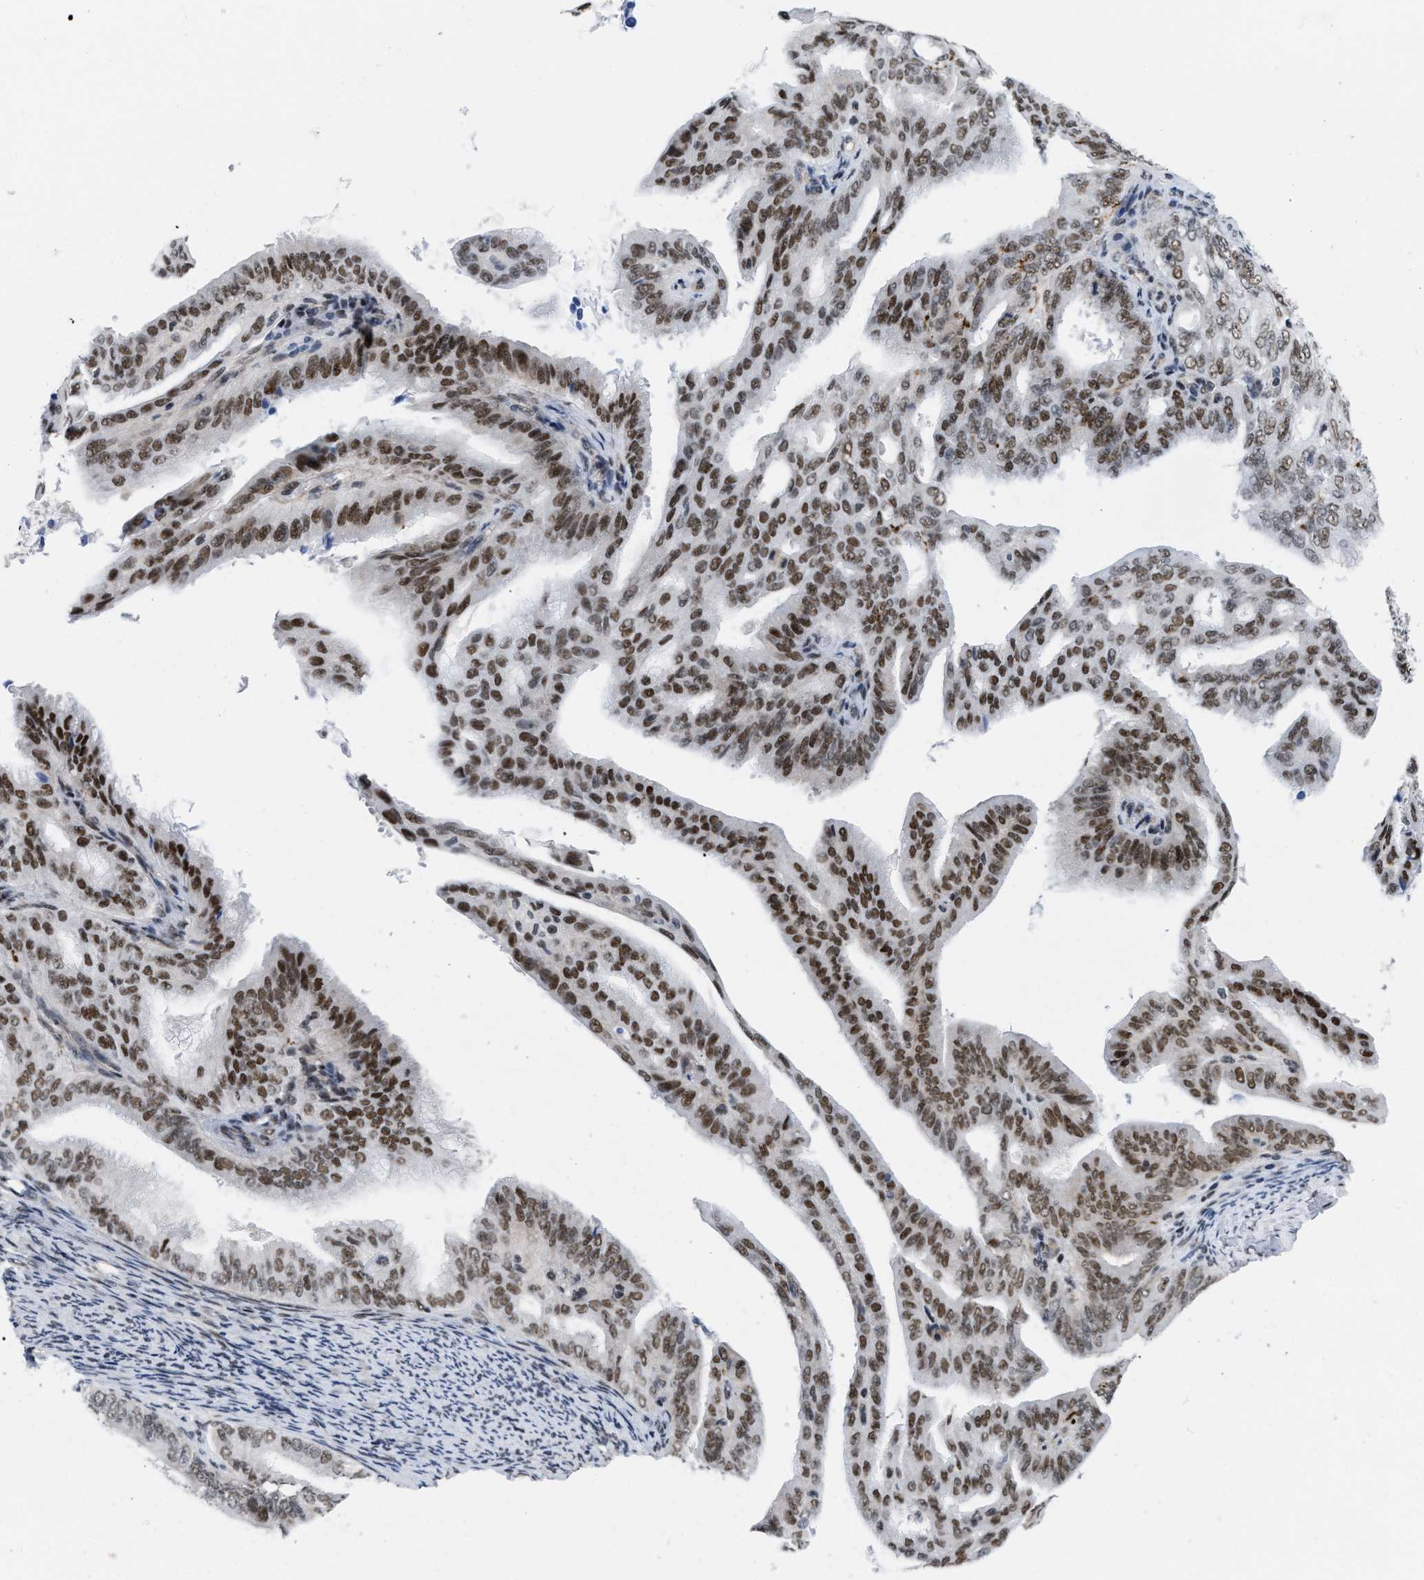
{"staining": {"intensity": "strong", "quantity": ">75%", "location": "nuclear"}, "tissue": "endometrial cancer", "cell_type": "Tumor cells", "image_type": "cancer", "snomed": [{"axis": "morphology", "description": "Adenocarcinoma, NOS"}, {"axis": "topography", "description": "Endometrium"}], "caption": "An image of human endometrial adenocarcinoma stained for a protein displays strong nuclear brown staining in tumor cells.", "gene": "MIER1", "patient": {"sex": "female", "age": 58}}